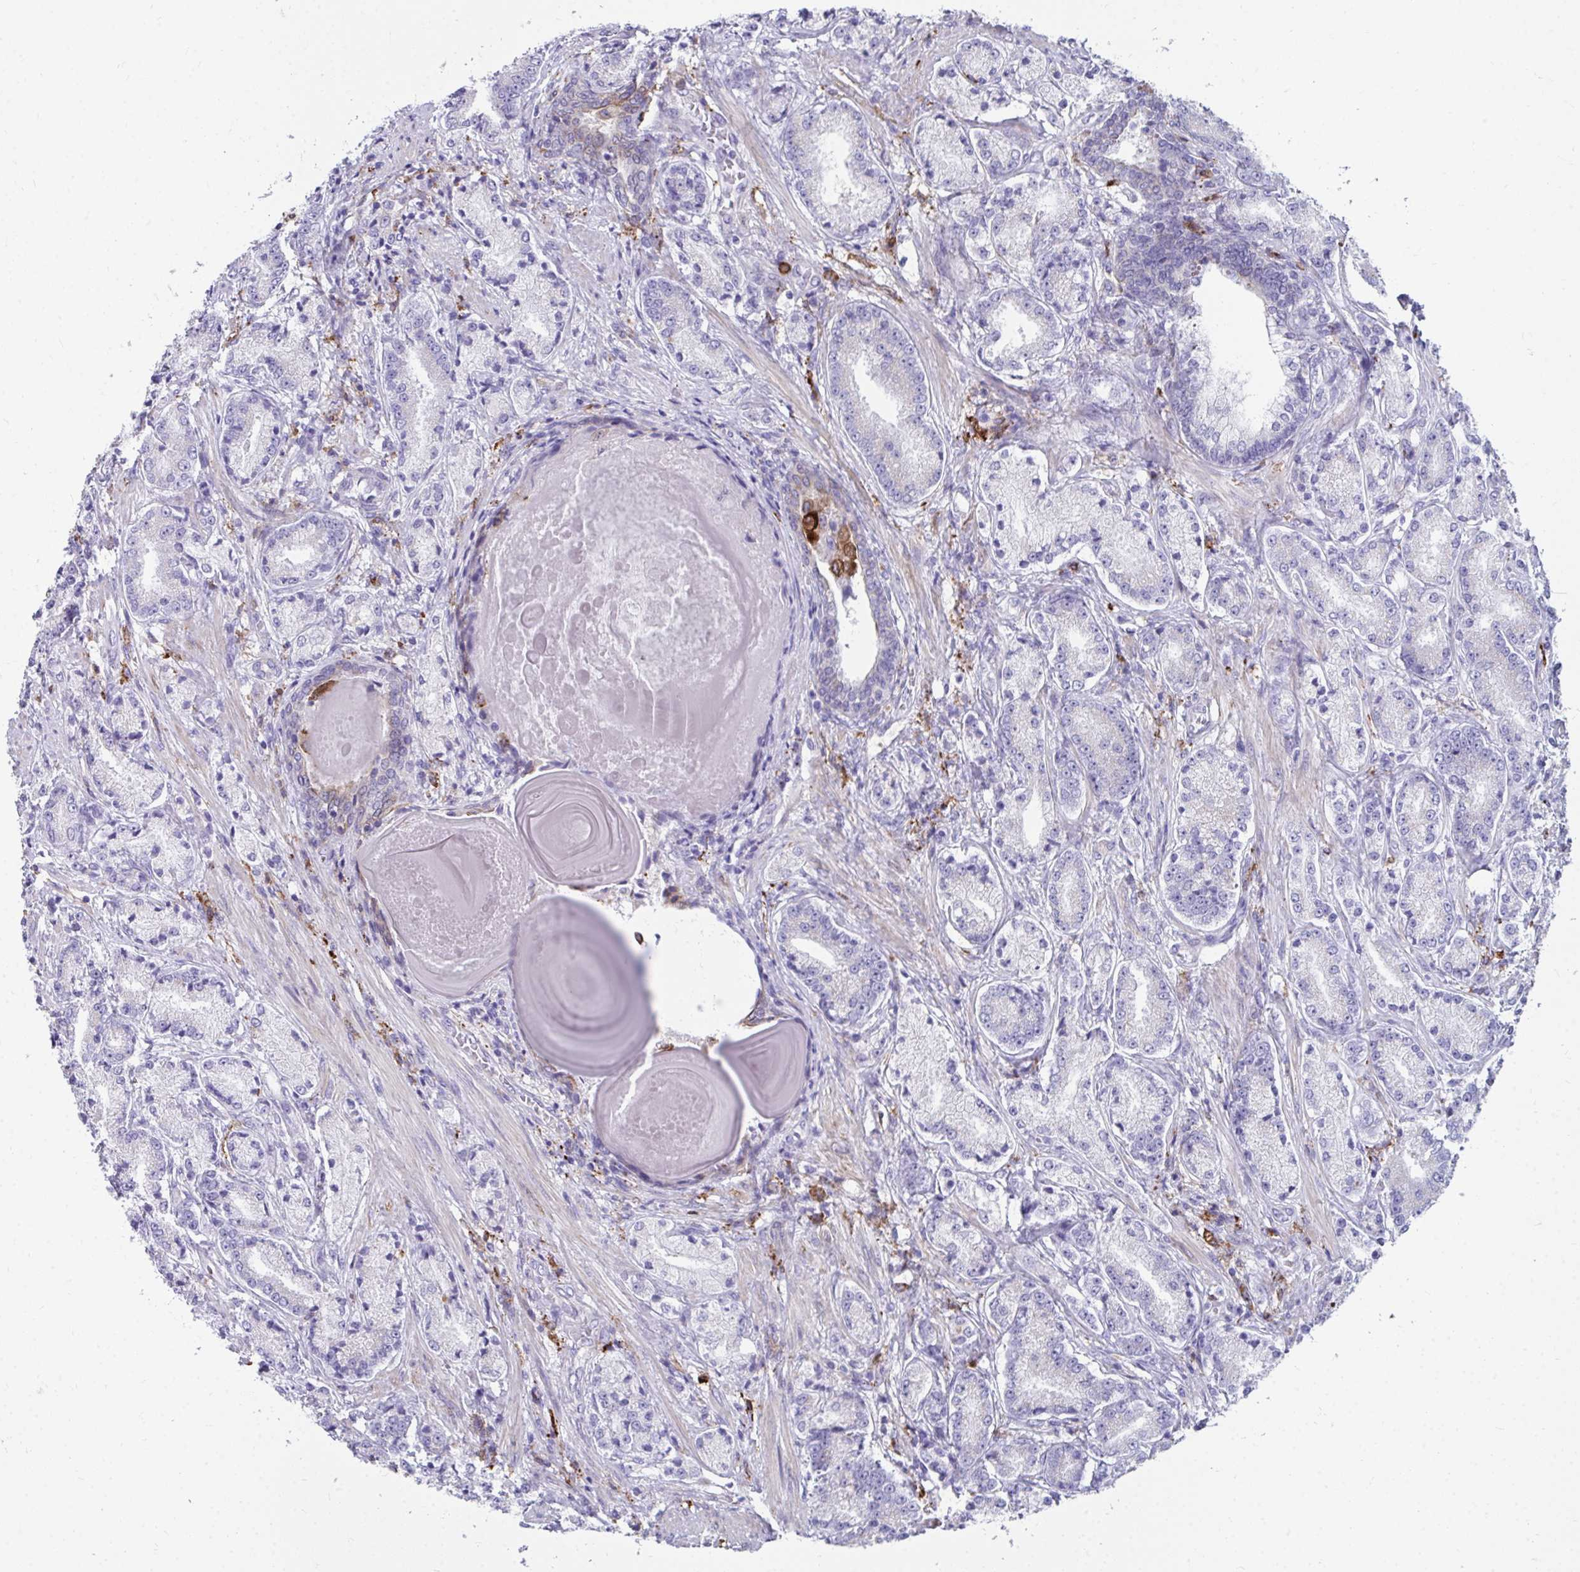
{"staining": {"intensity": "negative", "quantity": "none", "location": "none"}, "tissue": "prostate cancer", "cell_type": "Tumor cells", "image_type": "cancer", "snomed": [{"axis": "morphology", "description": "Adenocarcinoma, High grade"}, {"axis": "topography", "description": "Prostate and seminal vesicle, NOS"}], "caption": "Prostate high-grade adenocarcinoma was stained to show a protein in brown. There is no significant staining in tumor cells.", "gene": "CD163", "patient": {"sex": "male", "age": 61}}